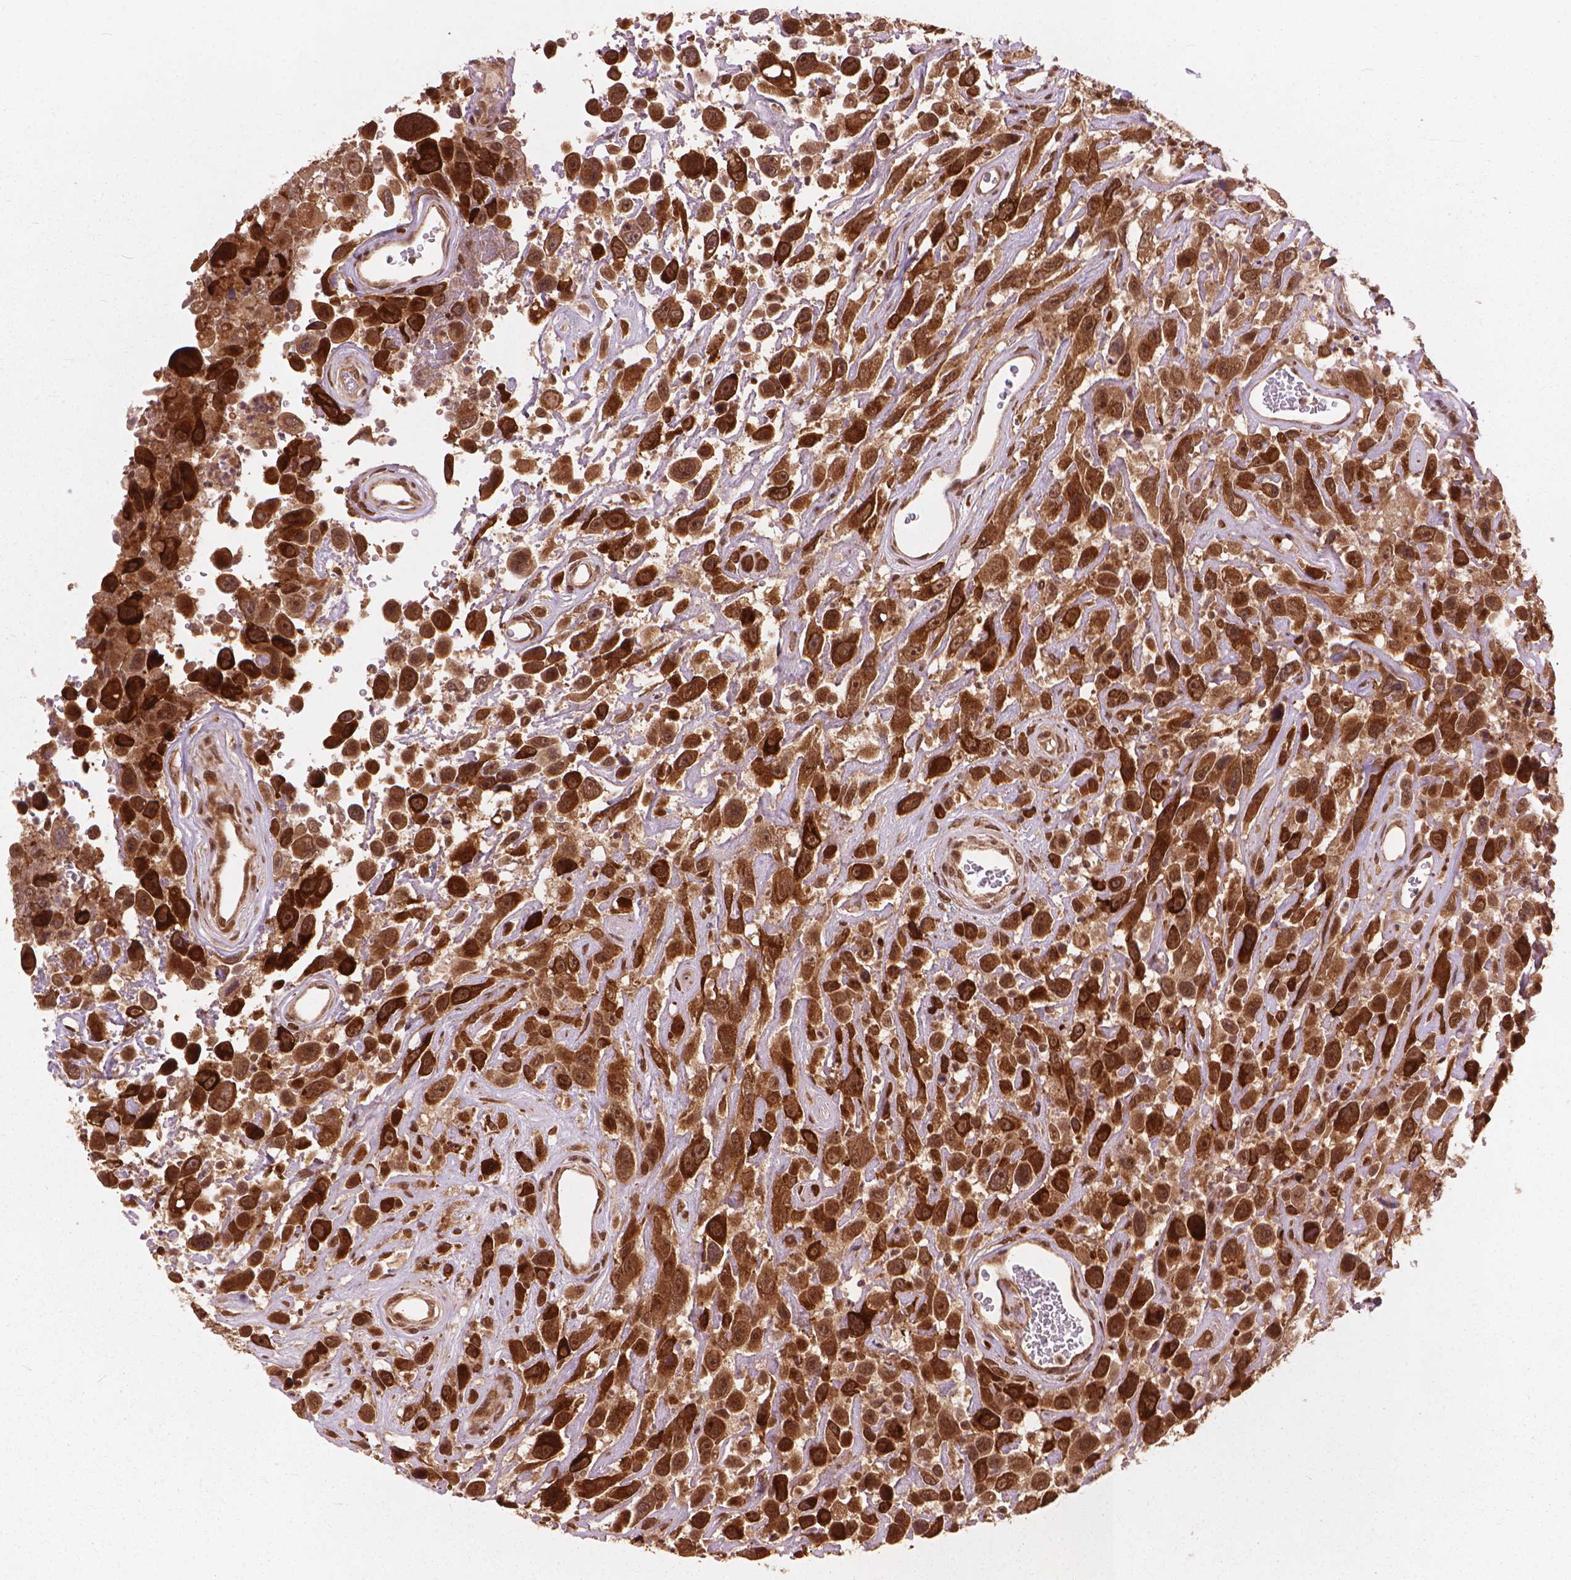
{"staining": {"intensity": "strong", "quantity": ">75%", "location": "cytoplasmic/membranous,nuclear"}, "tissue": "urothelial cancer", "cell_type": "Tumor cells", "image_type": "cancer", "snomed": [{"axis": "morphology", "description": "Urothelial carcinoma, High grade"}, {"axis": "topography", "description": "Urinary bladder"}], "caption": "Protein staining of urothelial cancer tissue demonstrates strong cytoplasmic/membranous and nuclear staining in approximately >75% of tumor cells. (DAB IHC with brightfield microscopy, high magnification).", "gene": "SSU72", "patient": {"sex": "male", "age": 53}}